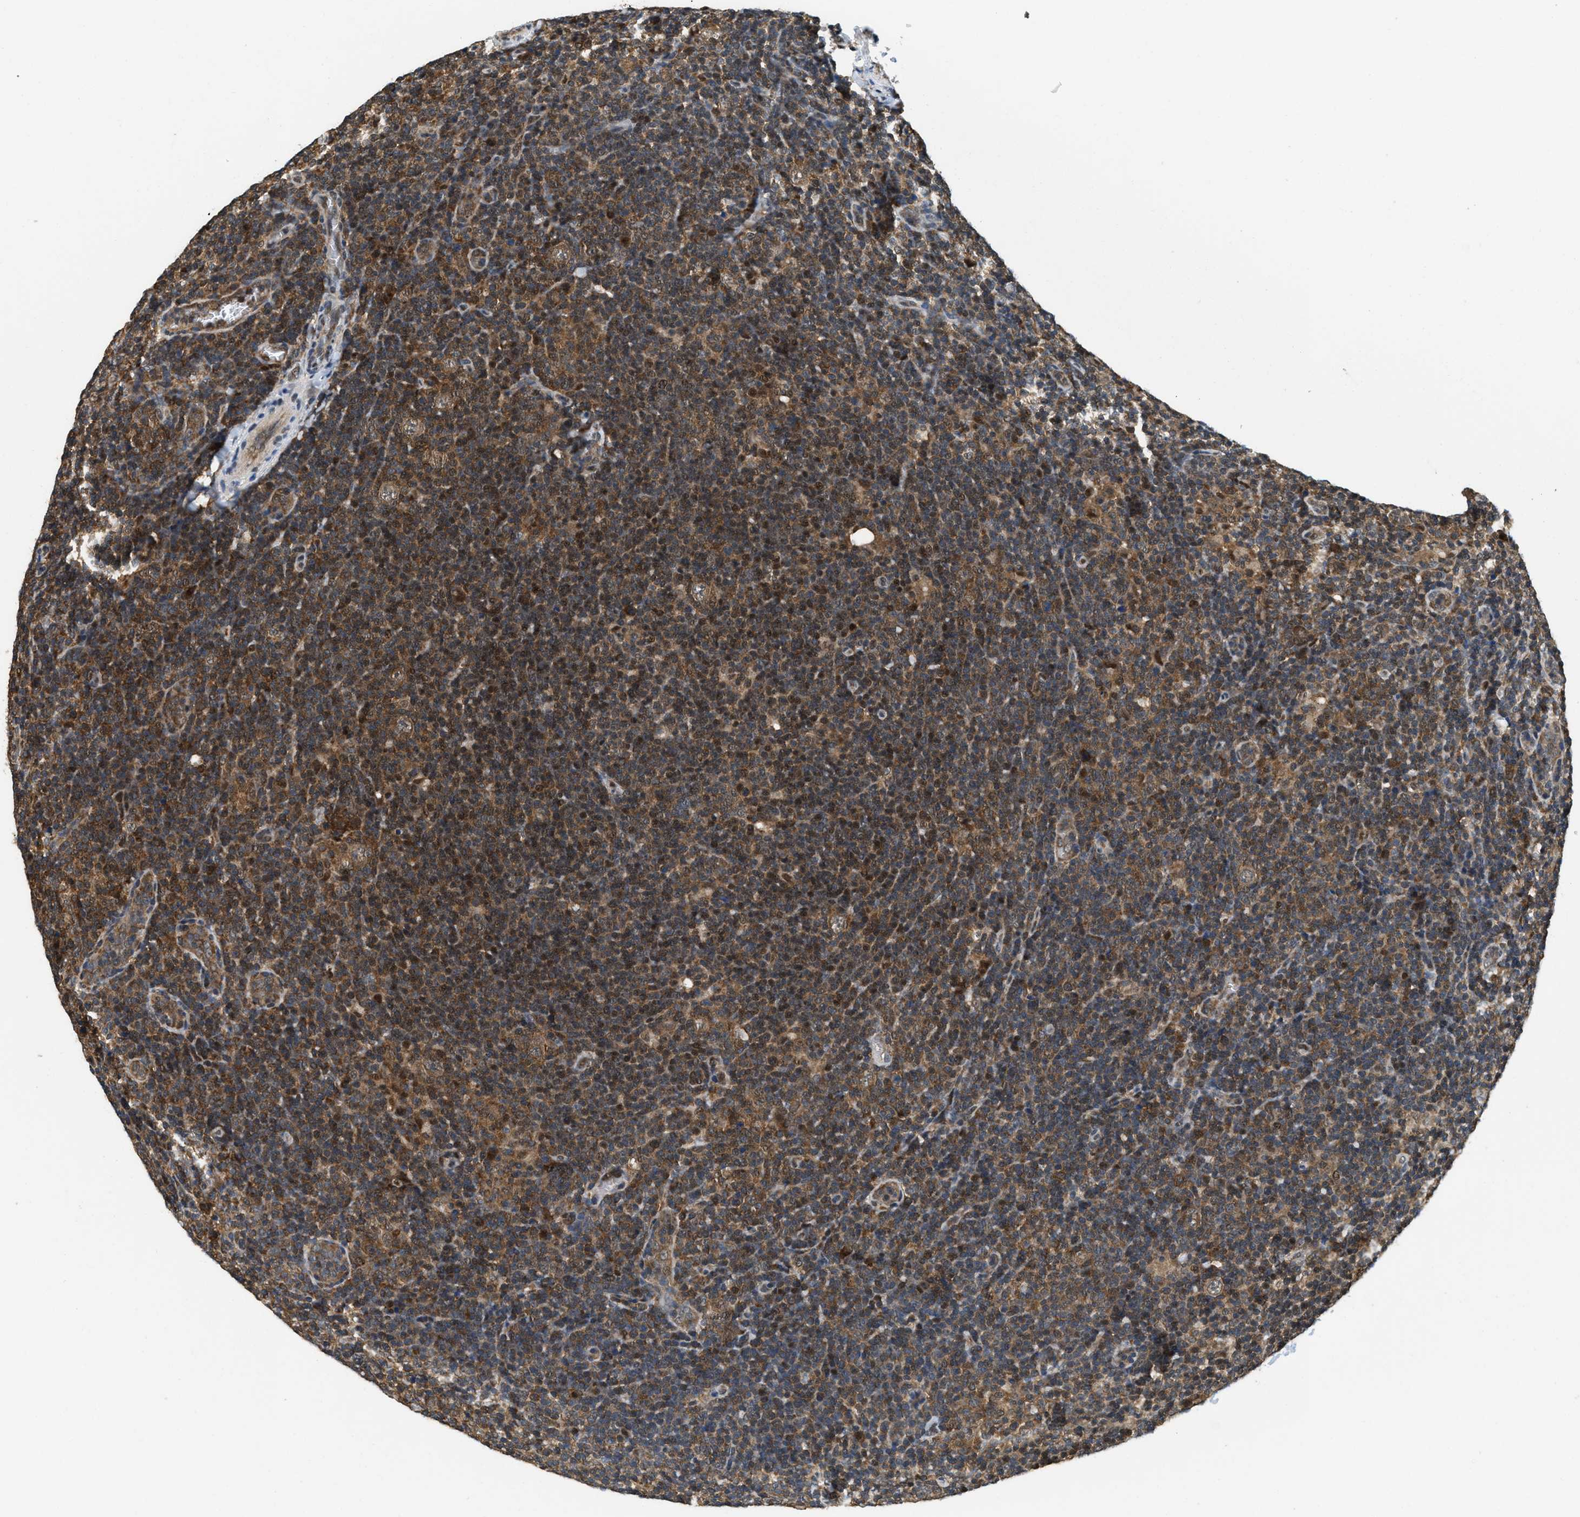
{"staining": {"intensity": "moderate", "quantity": ">75%", "location": "cytoplasmic/membranous"}, "tissue": "lymphoma", "cell_type": "Tumor cells", "image_type": "cancer", "snomed": [{"axis": "morphology", "description": "Hodgkin's disease, NOS"}, {"axis": "topography", "description": "Lymph node"}], "caption": "A brown stain shows moderate cytoplasmic/membranous positivity of a protein in lymphoma tumor cells.", "gene": "ATF7IP", "patient": {"sex": "female", "age": 57}}